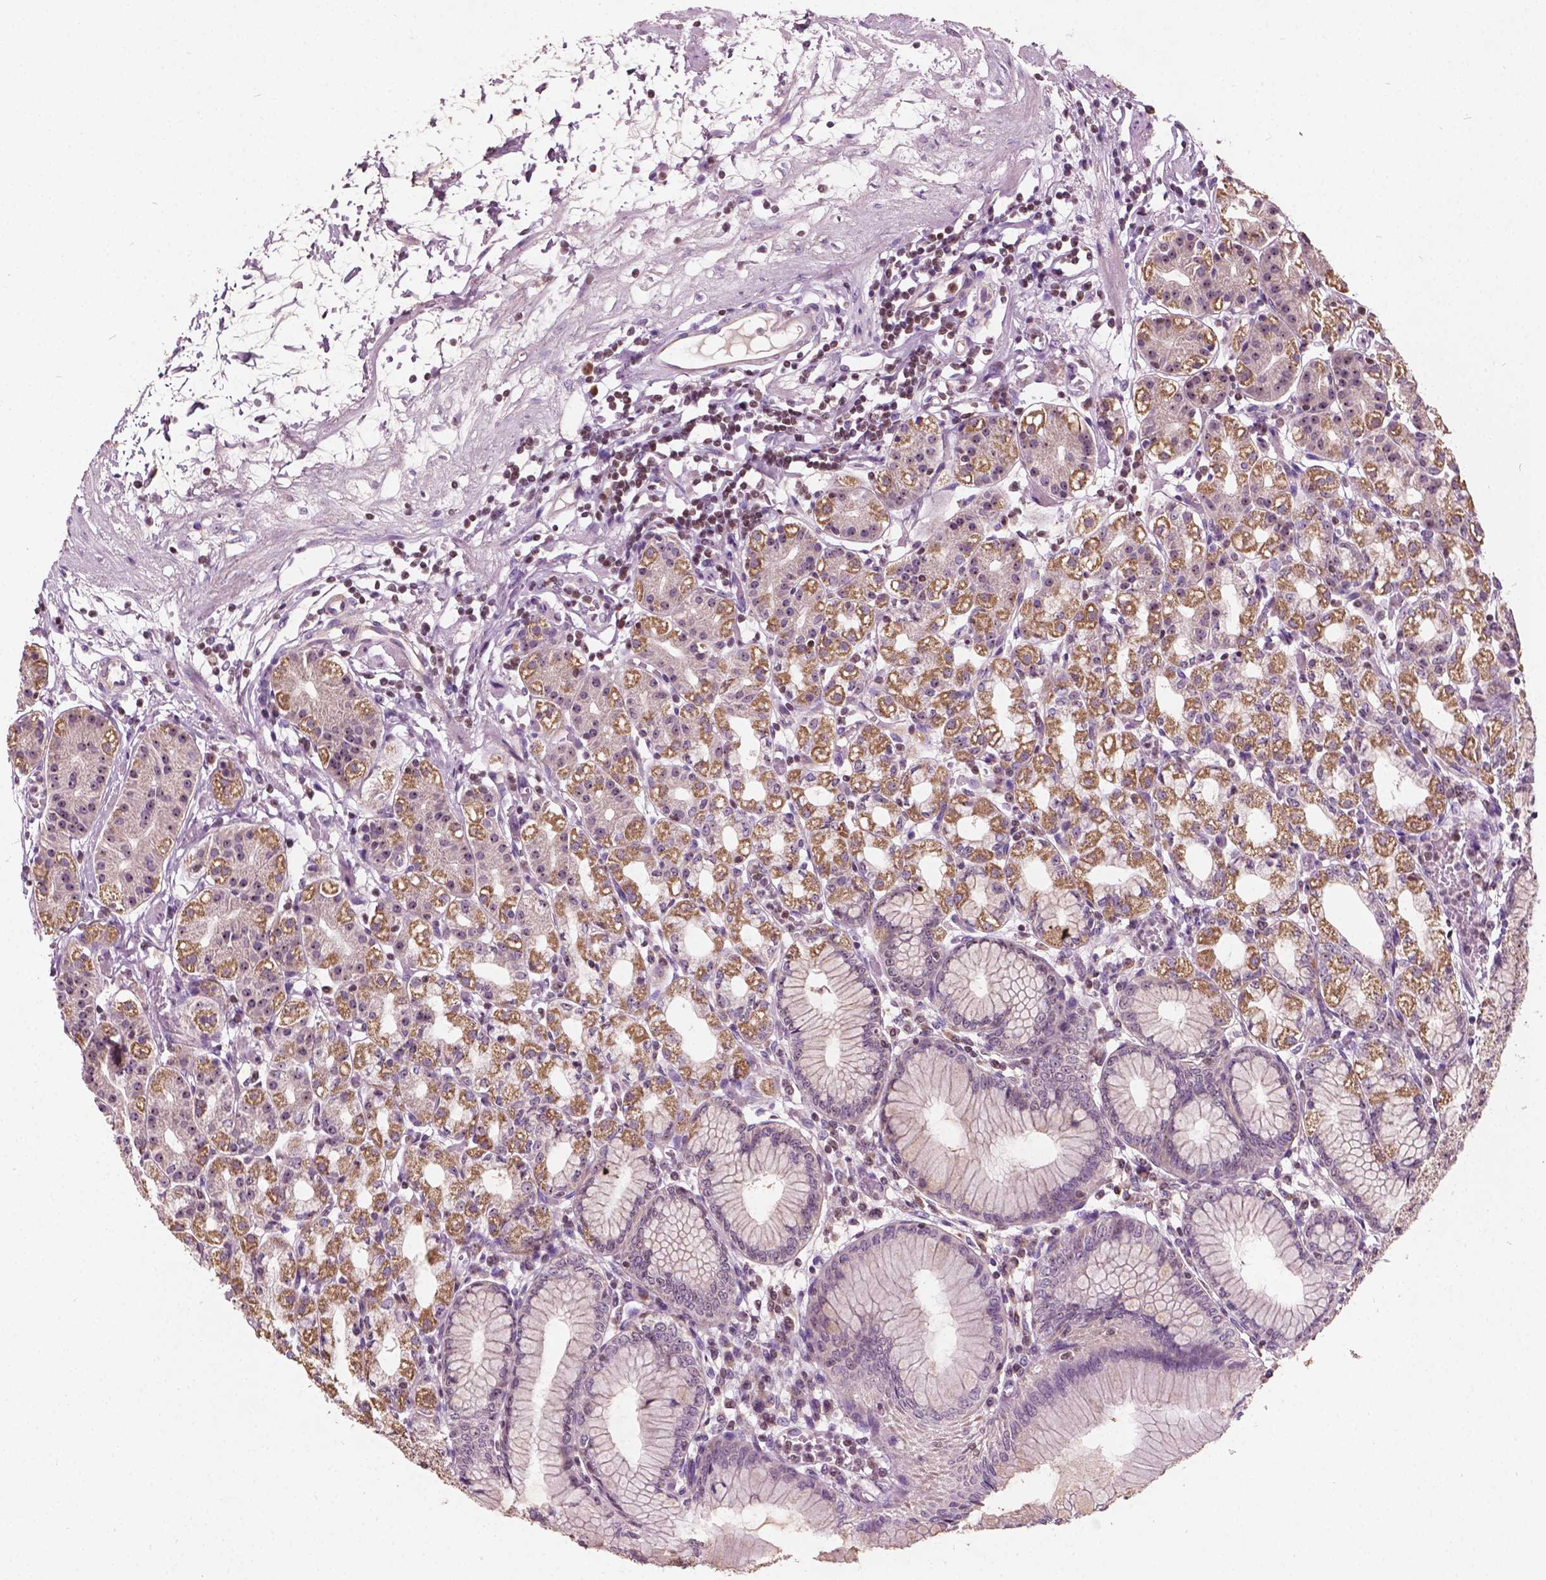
{"staining": {"intensity": "strong", "quantity": "<25%", "location": "cytoplasmic/membranous"}, "tissue": "stomach", "cell_type": "Glandular cells", "image_type": "normal", "snomed": [{"axis": "morphology", "description": "Normal tissue, NOS"}, {"axis": "topography", "description": "Skeletal muscle"}, {"axis": "topography", "description": "Stomach"}], "caption": "Immunohistochemical staining of normal stomach demonstrates strong cytoplasmic/membranous protein positivity in about <25% of glandular cells.", "gene": "ODF3L2", "patient": {"sex": "female", "age": 57}}